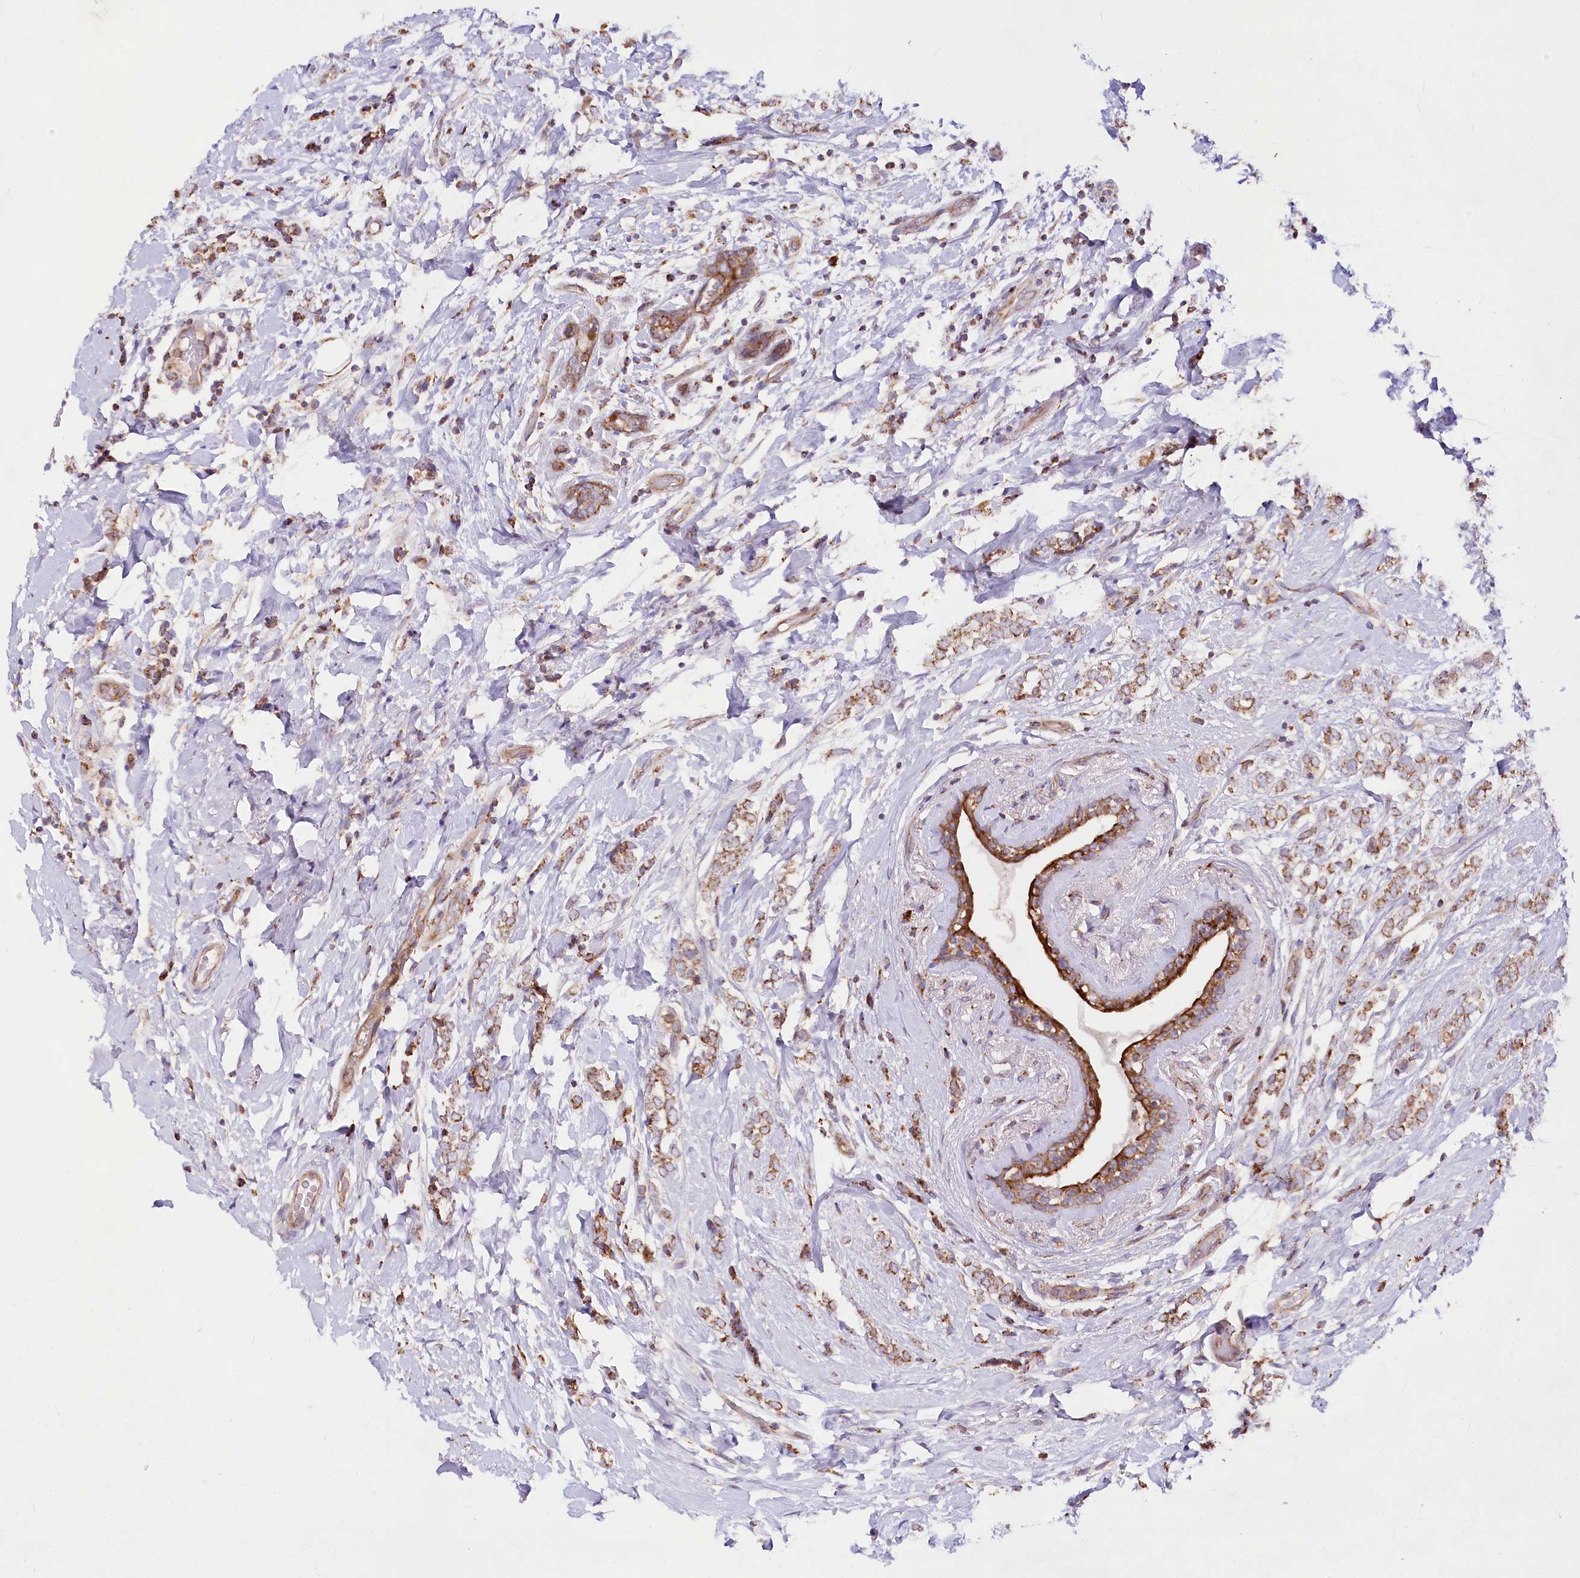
{"staining": {"intensity": "moderate", "quantity": ">75%", "location": "cytoplasmic/membranous"}, "tissue": "breast cancer", "cell_type": "Tumor cells", "image_type": "cancer", "snomed": [{"axis": "morphology", "description": "Normal tissue, NOS"}, {"axis": "morphology", "description": "Lobular carcinoma"}, {"axis": "topography", "description": "Breast"}], "caption": "Tumor cells demonstrate medium levels of moderate cytoplasmic/membranous positivity in about >75% of cells in human breast cancer.", "gene": "TASOR2", "patient": {"sex": "female", "age": 47}}